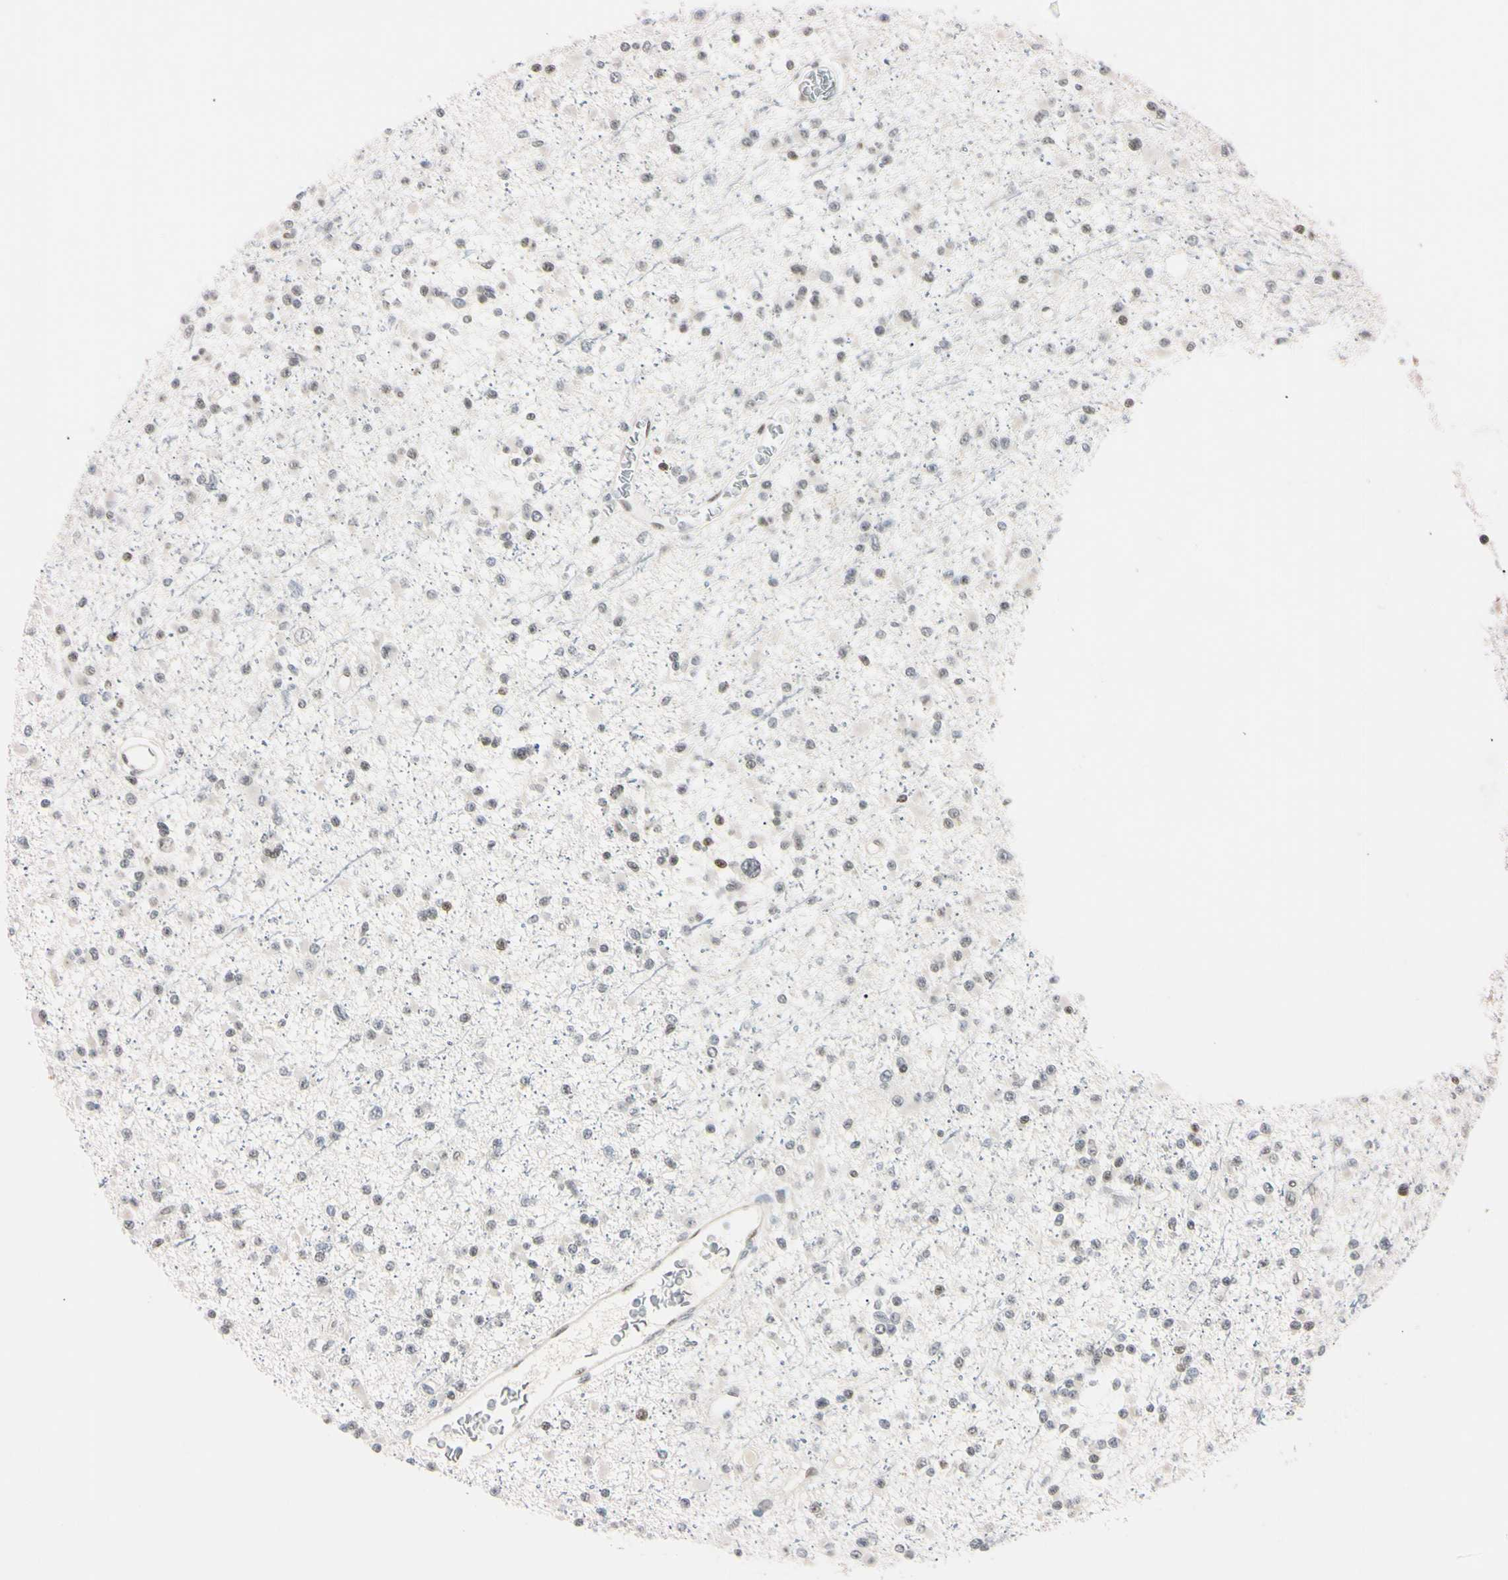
{"staining": {"intensity": "negative", "quantity": "none", "location": "none"}, "tissue": "glioma", "cell_type": "Tumor cells", "image_type": "cancer", "snomed": [{"axis": "morphology", "description": "Glioma, malignant, Low grade"}, {"axis": "topography", "description": "Brain"}], "caption": "There is no significant expression in tumor cells of malignant glioma (low-grade).", "gene": "C1orf174", "patient": {"sex": "female", "age": 22}}